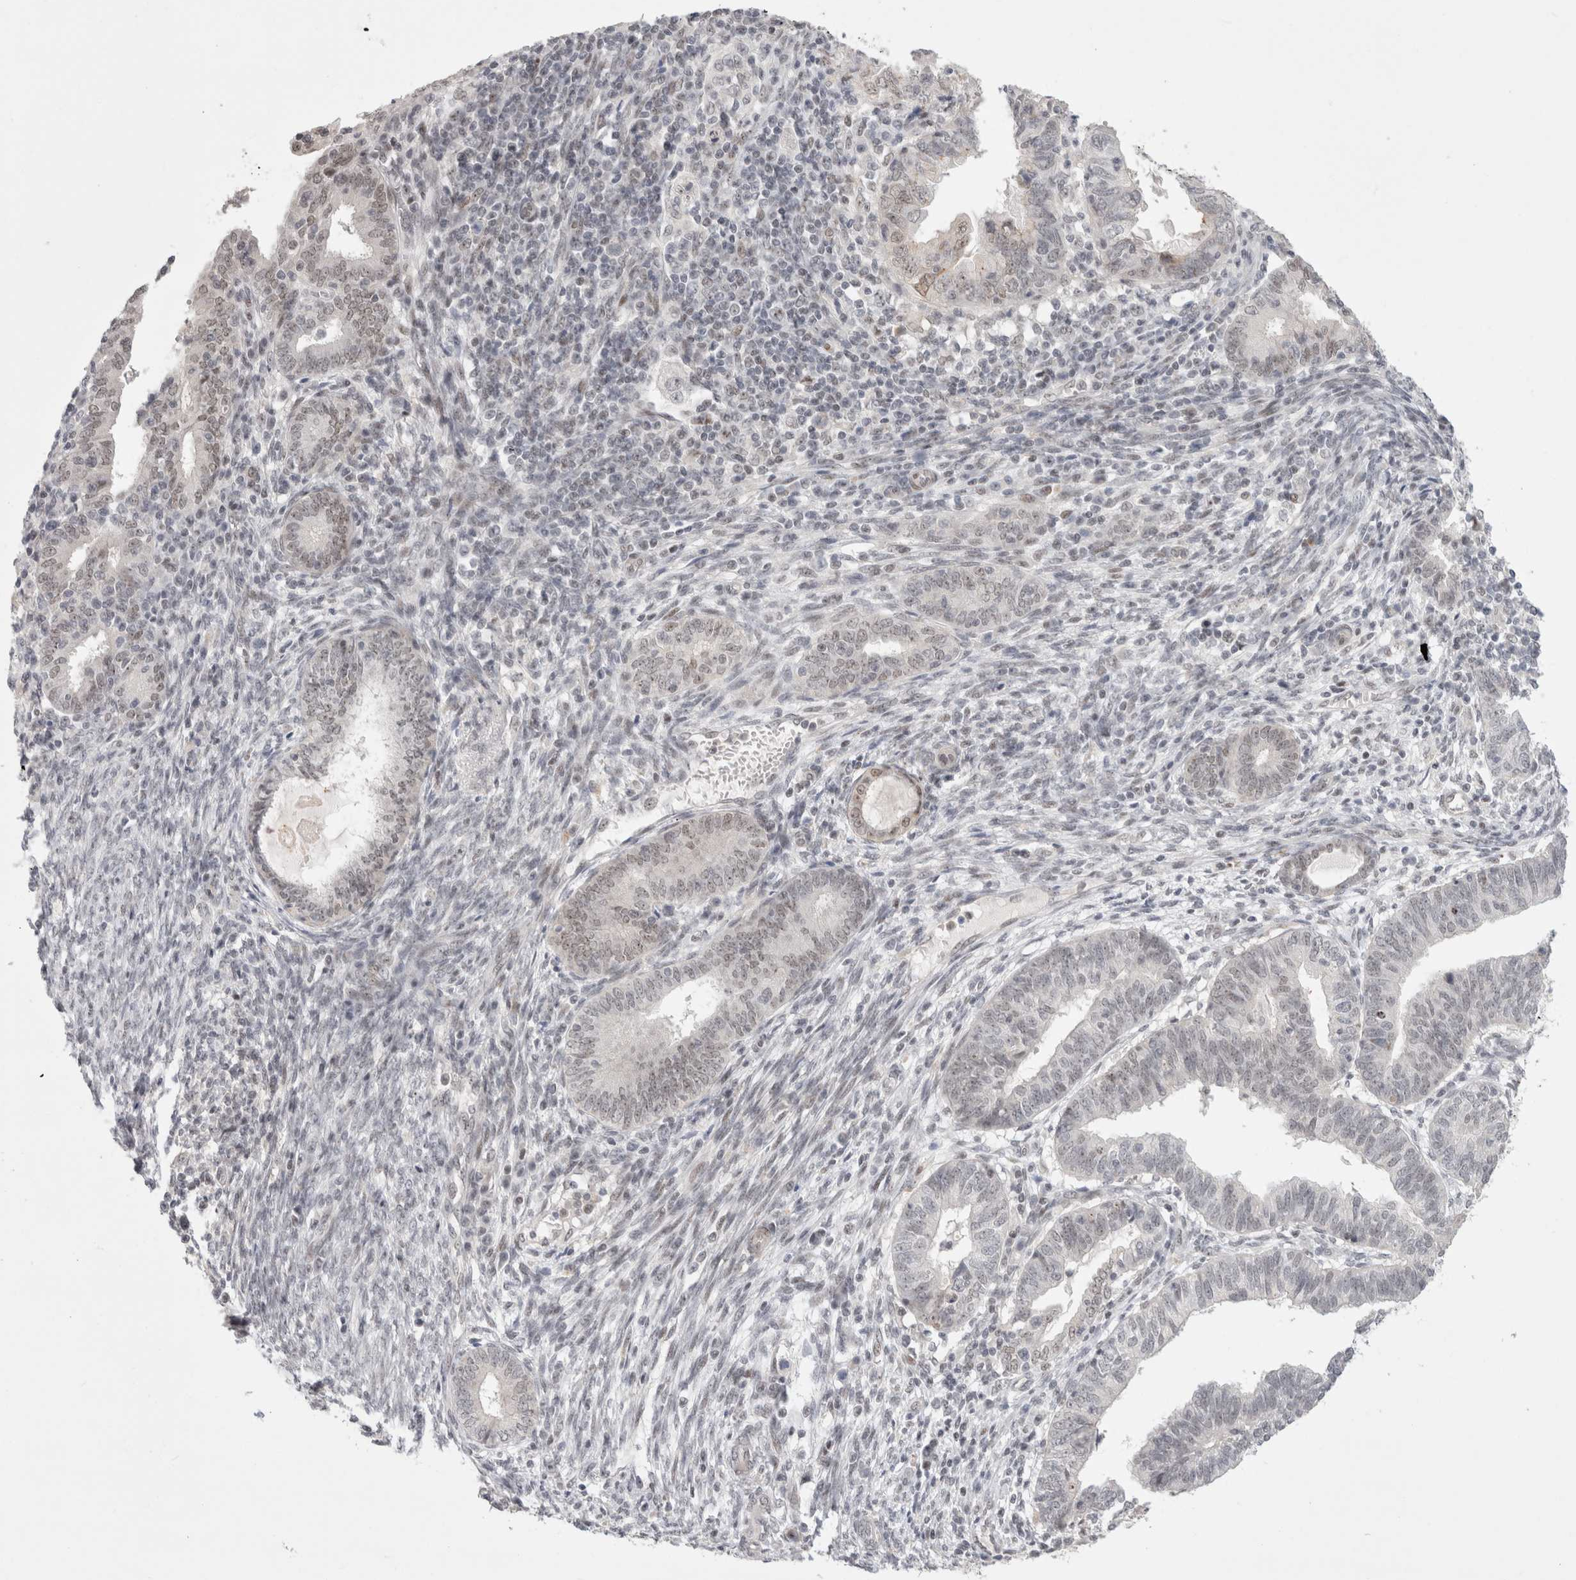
{"staining": {"intensity": "negative", "quantity": "none", "location": "none"}, "tissue": "endometrial cancer", "cell_type": "Tumor cells", "image_type": "cancer", "snomed": [{"axis": "morphology", "description": "Adenocarcinoma, NOS"}, {"axis": "topography", "description": "Uterus"}], "caption": "Tumor cells are negative for protein expression in human endometrial adenocarcinoma. (Brightfield microscopy of DAB (3,3'-diaminobenzidine) immunohistochemistry (IHC) at high magnification).", "gene": "SENP6", "patient": {"sex": "female", "age": 77}}